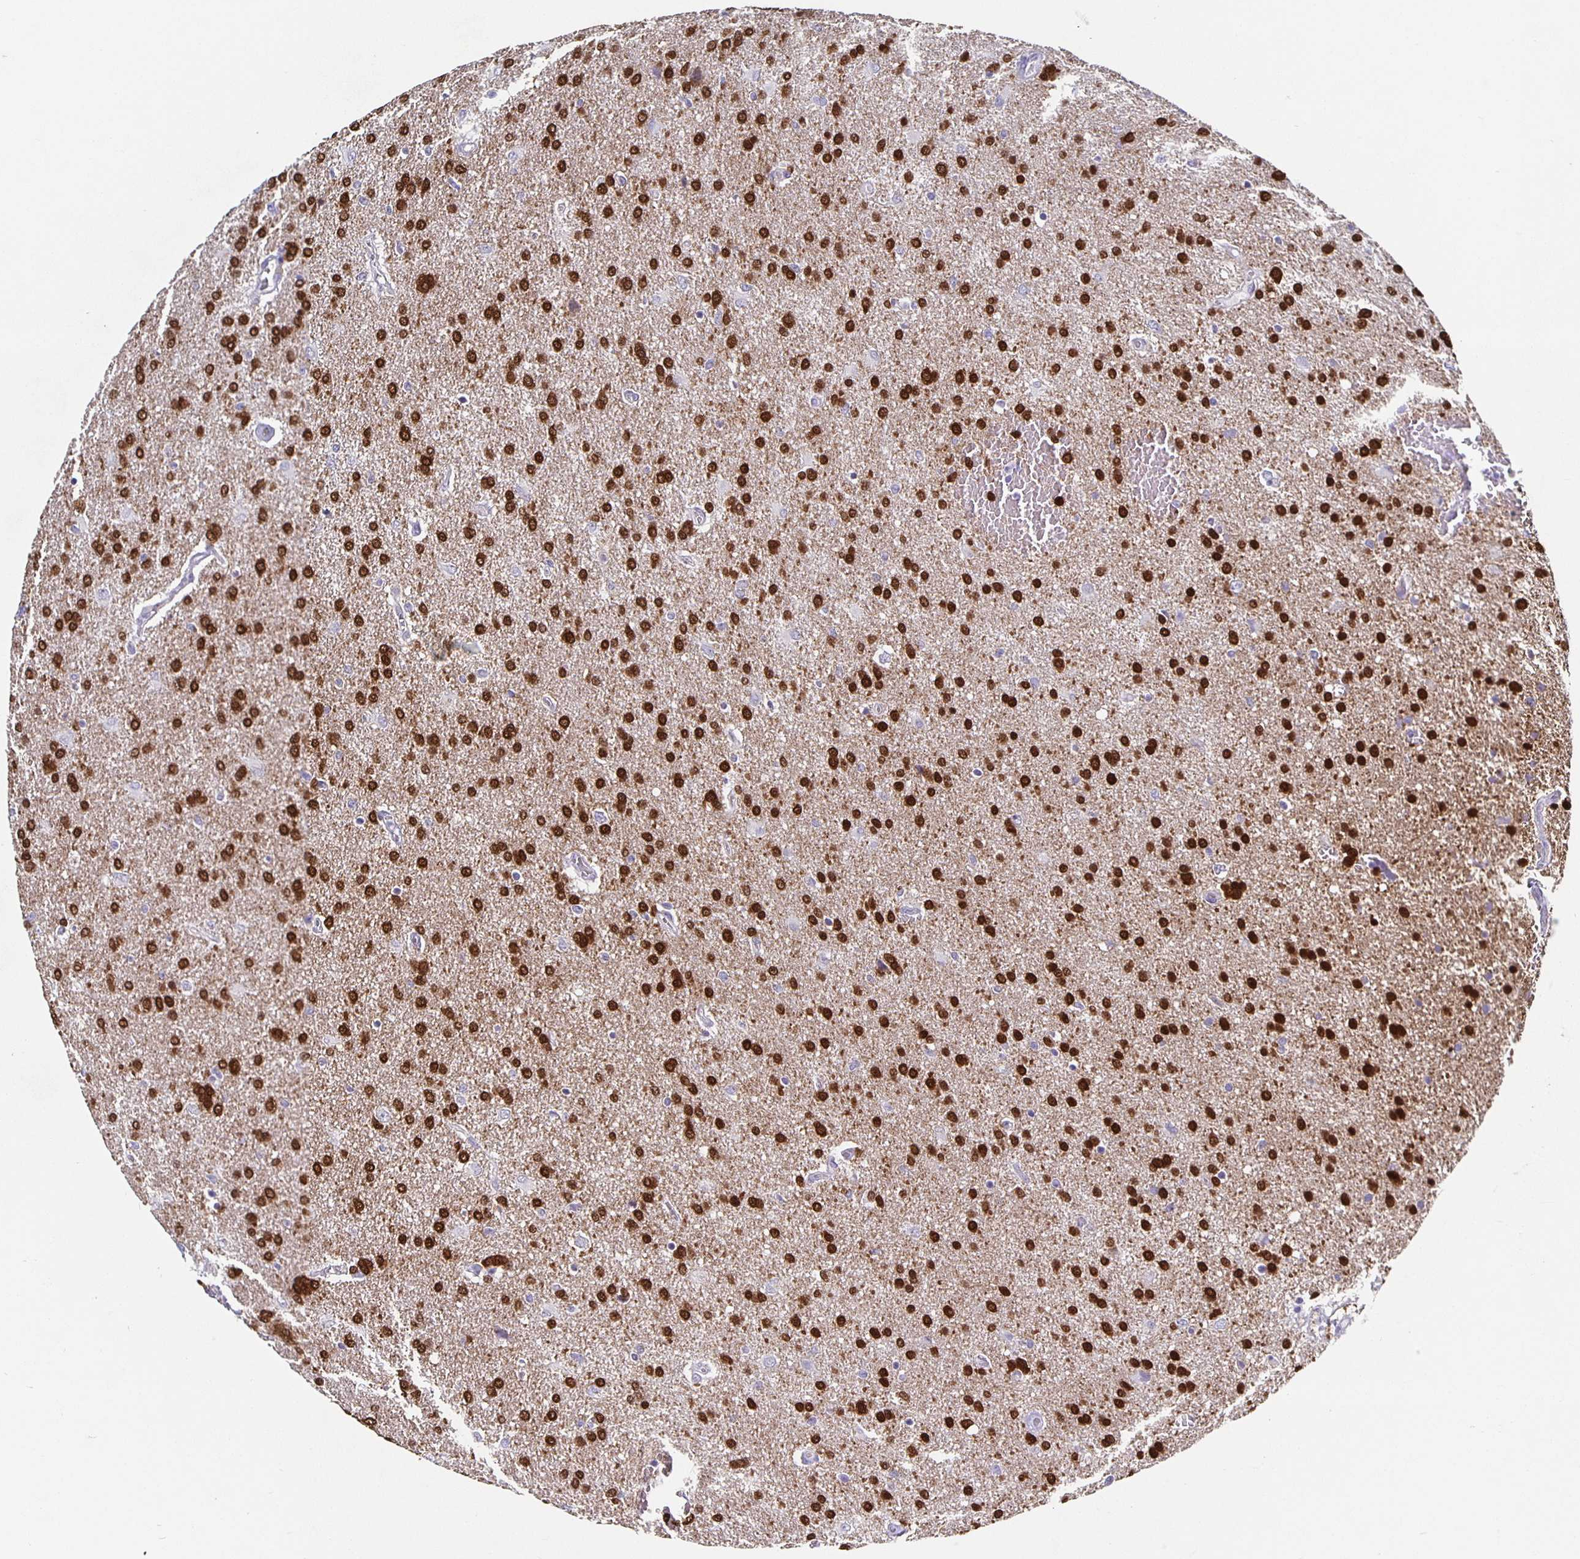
{"staining": {"intensity": "negative", "quantity": "none", "location": "none"}, "tissue": "glioma", "cell_type": "Tumor cells", "image_type": "cancer", "snomed": [{"axis": "morphology", "description": "Glioma, malignant, High grade"}, {"axis": "topography", "description": "Brain"}], "caption": "Malignant glioma (high-grade) was stained to show a protein in brown. There is no significant positivity in tumor cells.", "gene": "CARNS1", "patient": {"sex": "male", "age": 68}}